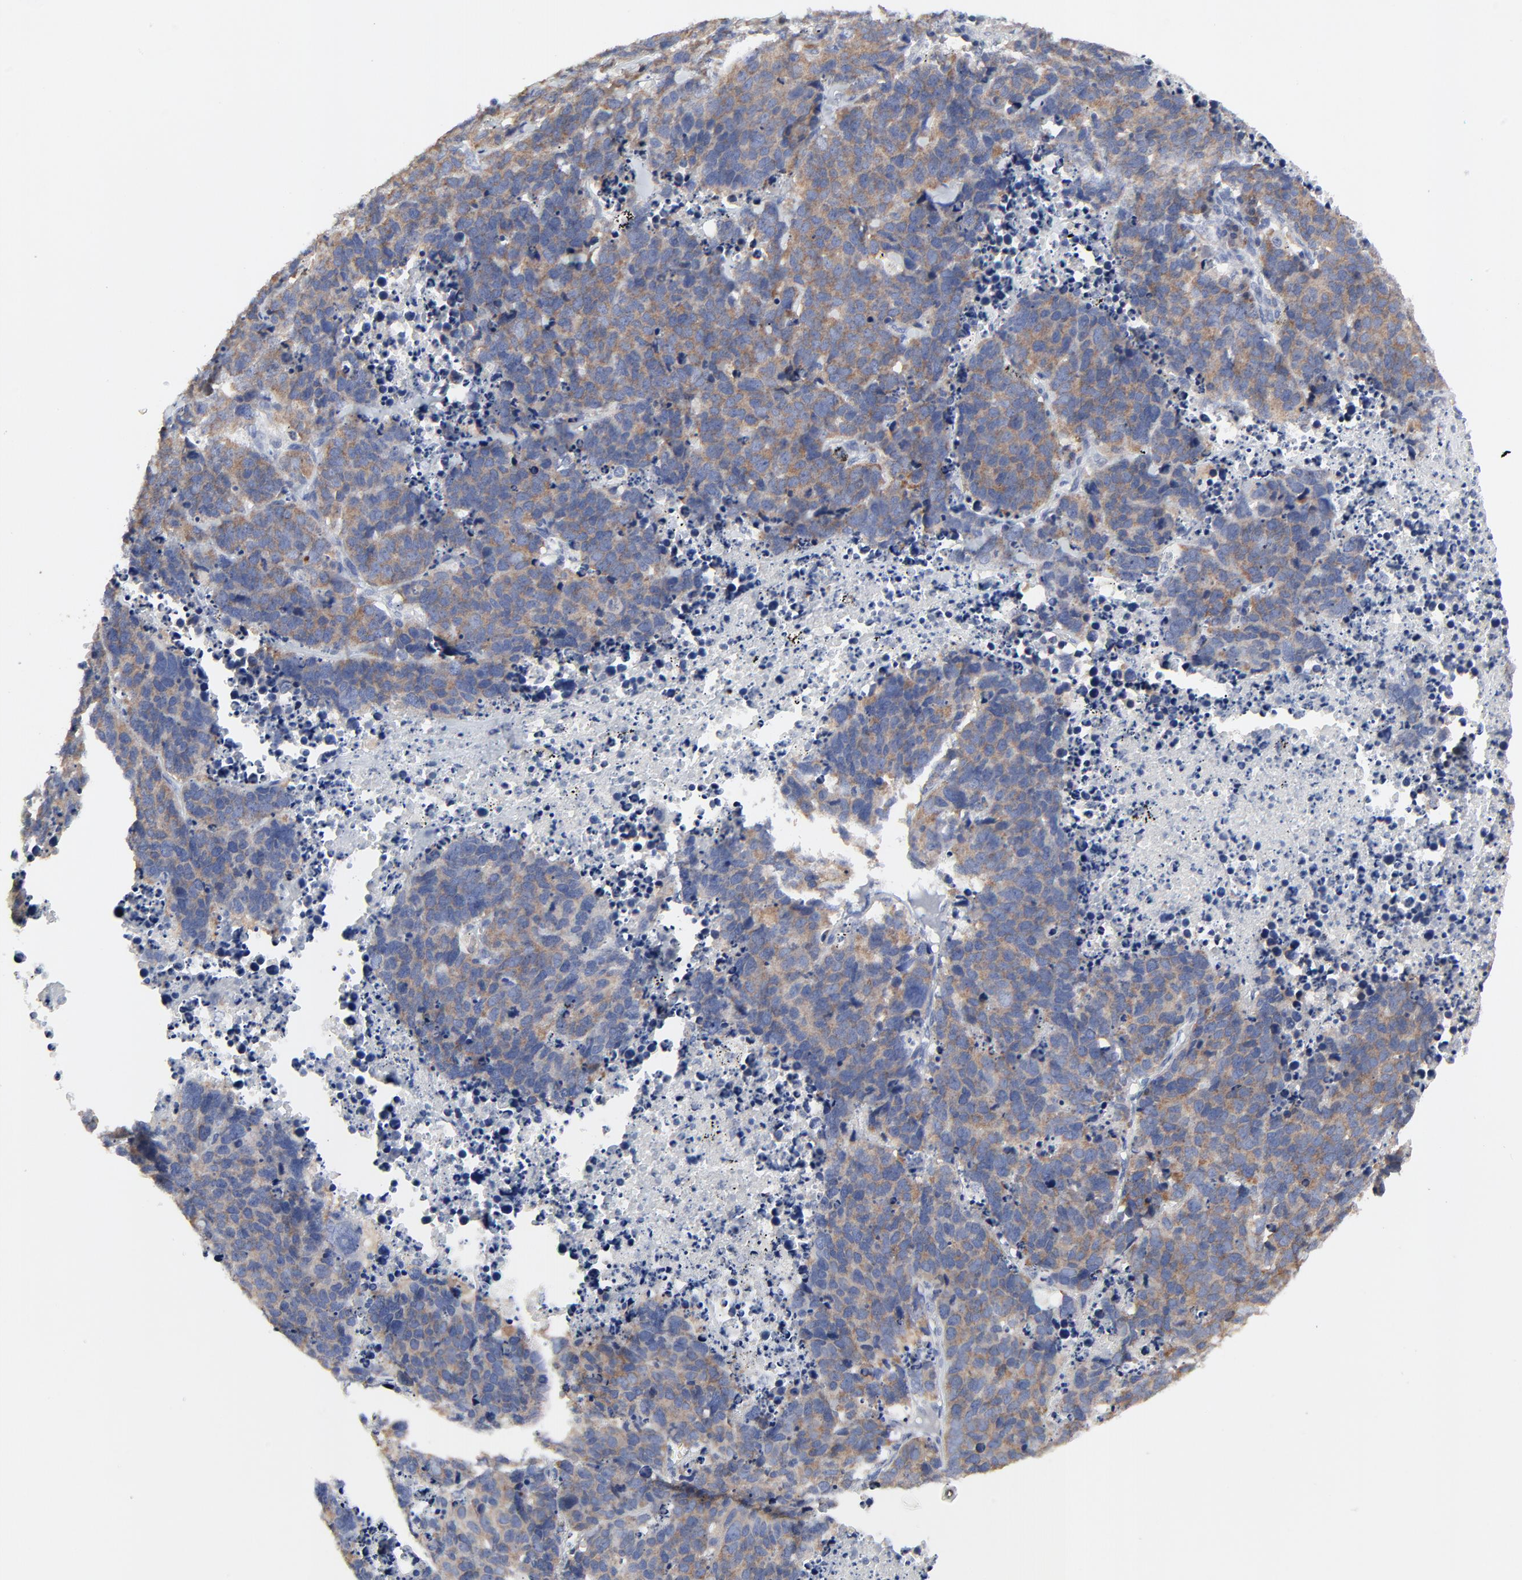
{"staining": {"intensity": "moderate", "quantity": ">75%", "location": "cytoplasmic/membranous"}, "tissue": "lung cancer", "cell_type": "Tumor cells", "image_type": "cancer", "snomed": [{"axis": "morphology", "description": "Carcinoid, malignant, NOS"}, {"axis": "topography", "description": "Lung"}], "caption": "Immunohistochemical staining of human carcinoid (malignant) (lung) reveals medium levels of moderate cytoplasmic/membranous protein positivity in approximately >75% of tumor cells.", "gene": "NLGN3", "patient": {"sex": "male", "age": 60}}